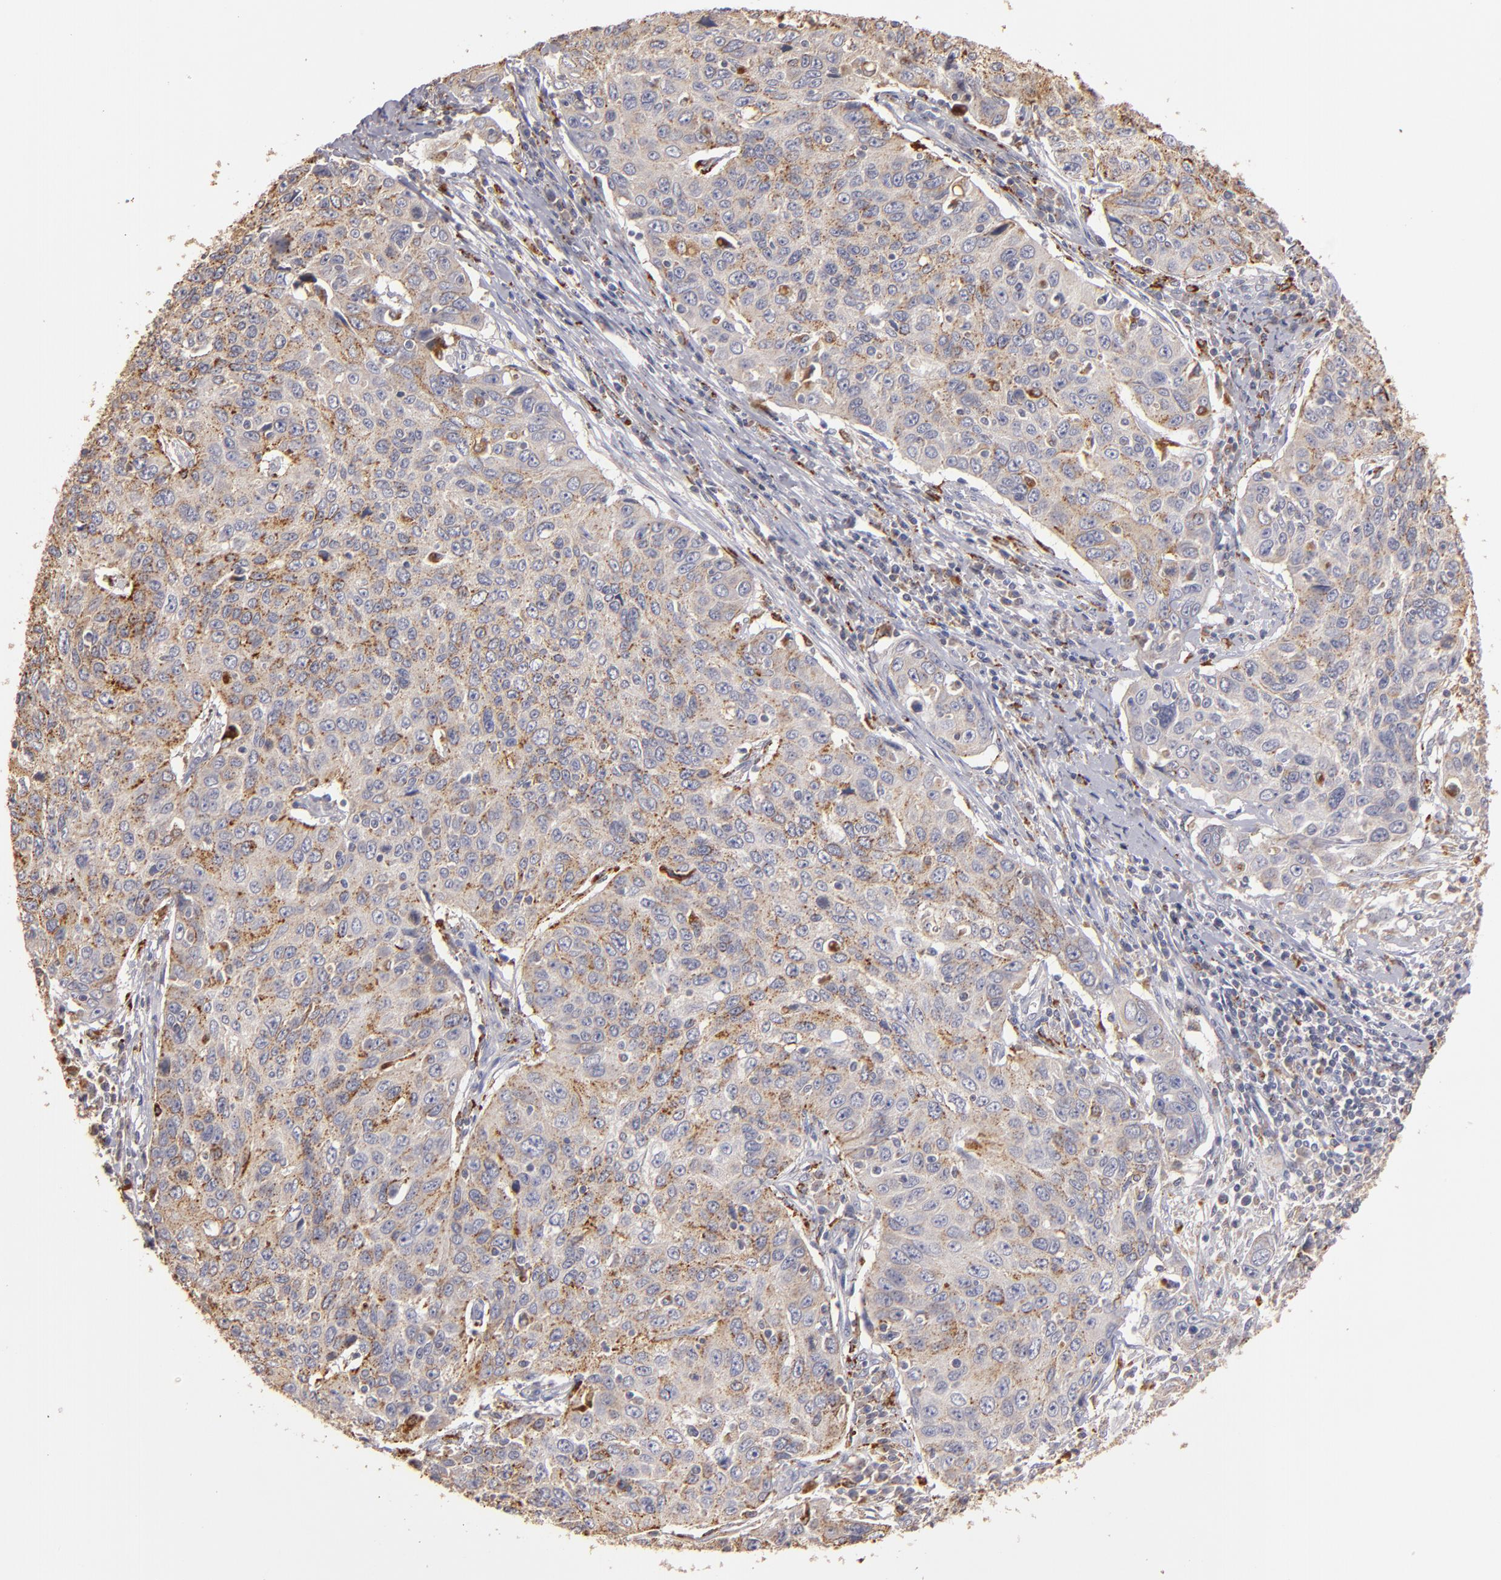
{"staining": {"intensity": "weak", "quantity": ">75%", "location": "cytoplasmic/membranous"}, "tissue": "cervical cancer", "cell_type": "Tumor cells", "image_type": "cancer", "snomed": [{"axis": "morphology", "description": "Squamous cell carcinoma, NOS"}, {"axis": "topography", "description": "Cervix"}], "caption": "Immunohistochemical staining of human cervical cancer demonstrates weak cytoplasmic/membranous protein positivity in about >75% of tumor cells. The staining is performed using DAB (3,3'-diaminobenzidine) brown chromogen to label protein expression. The nuclei are counter-stained blue using hematoxylin.", "gene": "TRAF1", "patient": {"sex": "female", "age": 53}}